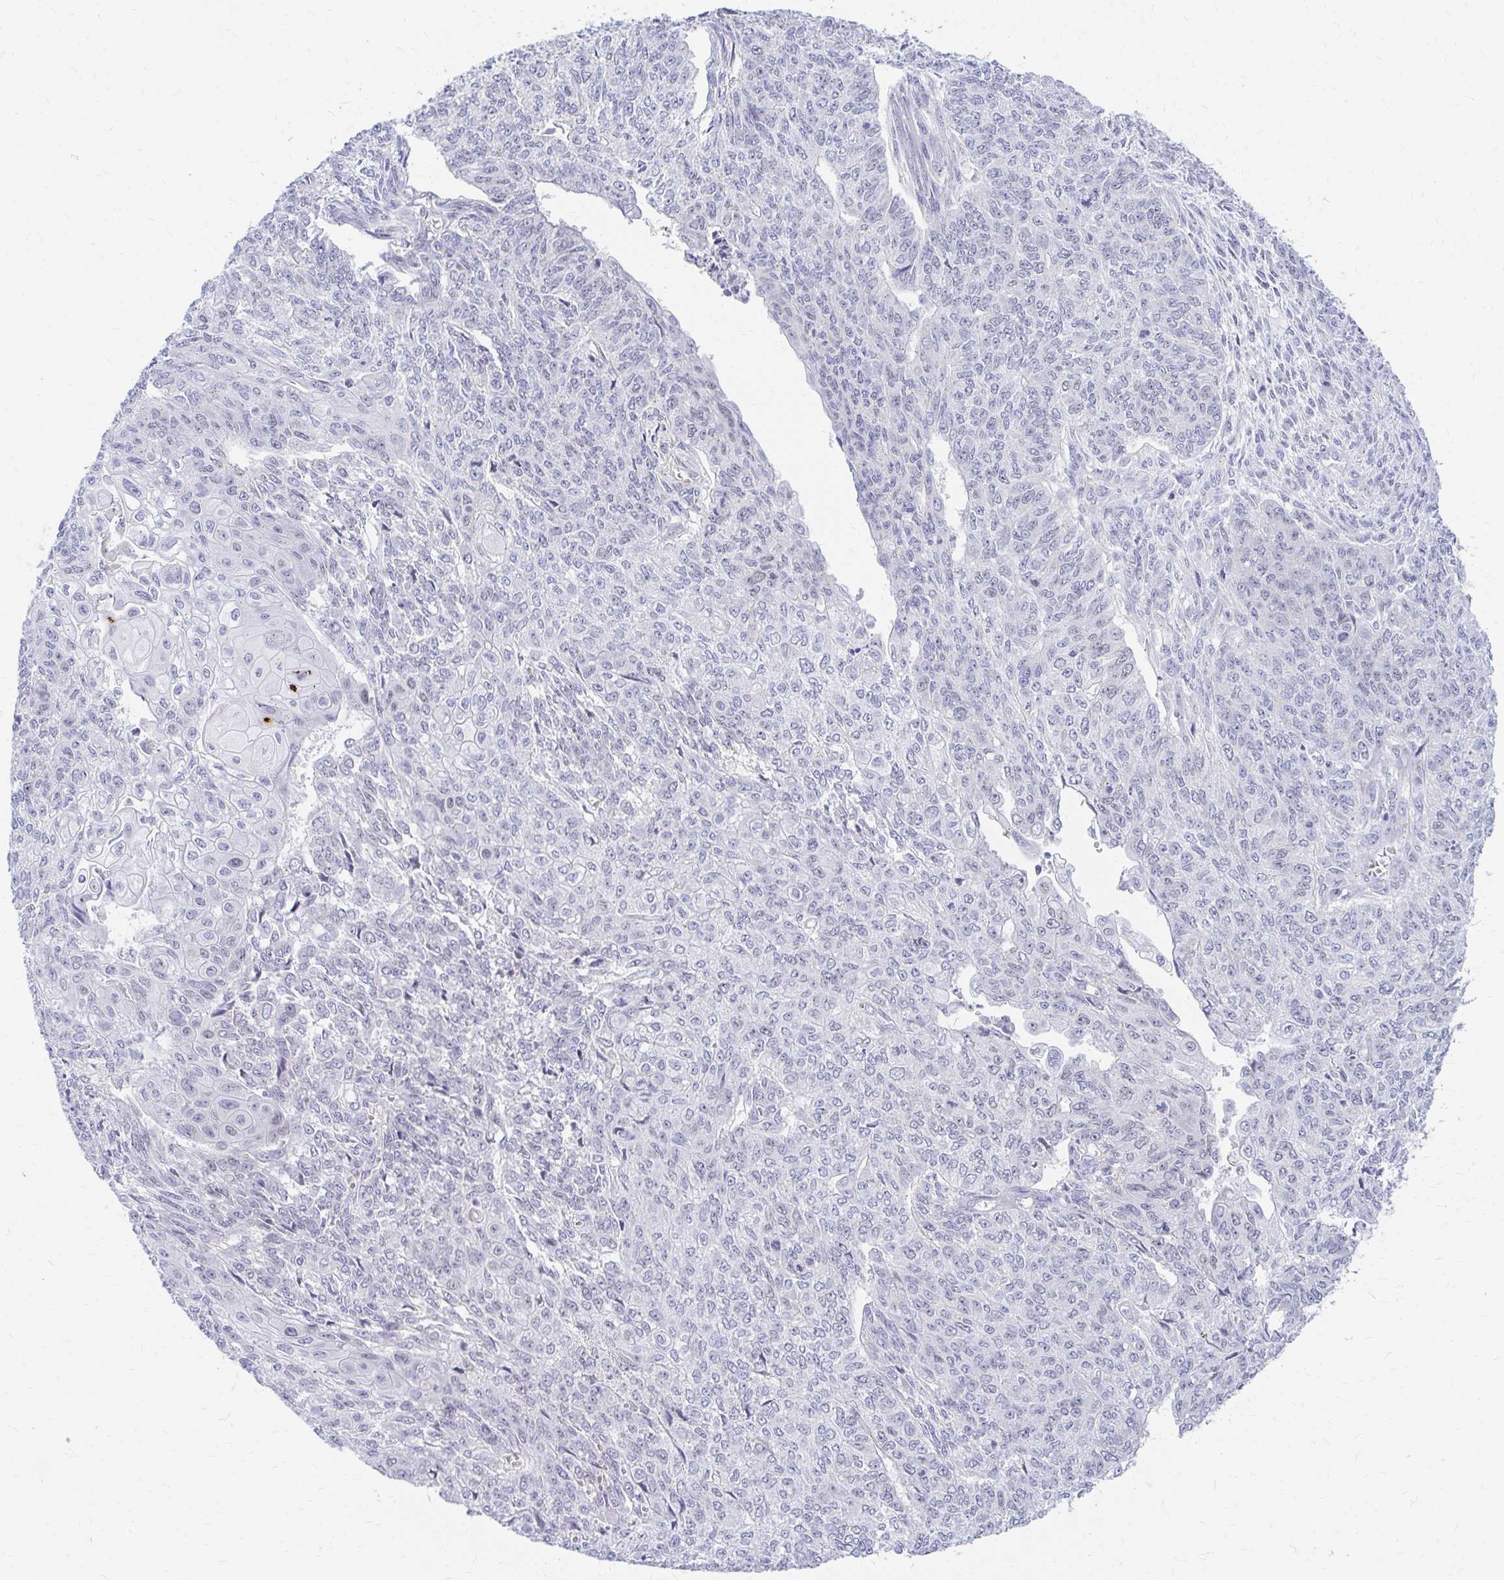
{"staining": {"intensity": "negative", "quantity": "none", "location": "none"}, "tissue": "endometrial cancer", "cell_type": "Tumor cells", "image_type": "cancer", "snomed": [{"axis": "morphology", "description": "Adenocarcinoma, NOS"}, {"axis": "topography", "description": "Endometrium"}], "caption": "The histopathology image reveals no significant expression in tumor cells of endometrial cancer.", "gene": "RADIL", "patient": {"sex": "female", "age": 32}}